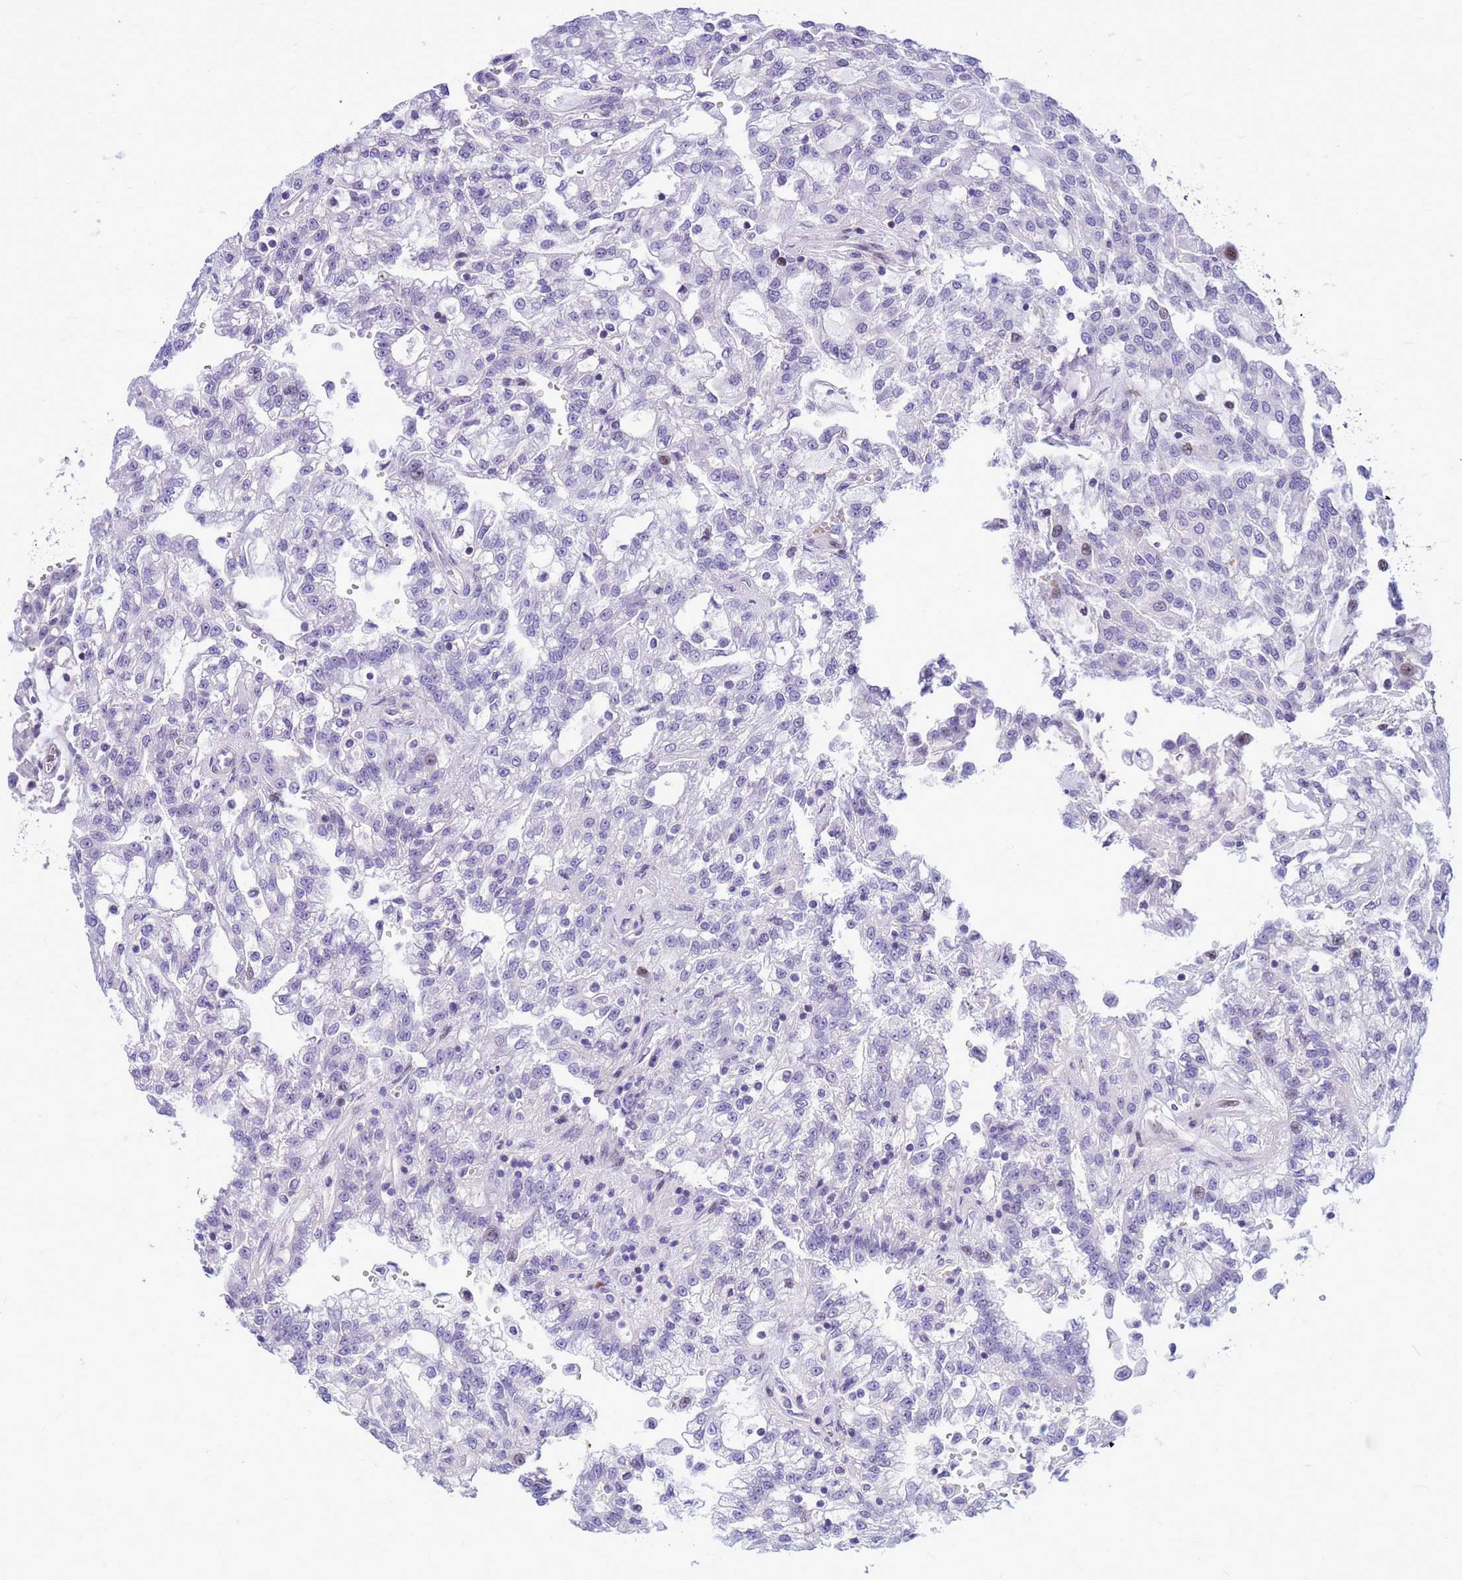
{"staining": {"intensity": "negative", "quantity": "none", "location": "none"}, "tissue": "renal cancer", "cell_type": "Tumor cells", "image_type": "cancer", "snomed": [{"axis": "morphology", "description": "Adenocarcinoma, NOS"}, {"axis": "topography", "description": "Kidney"}], "caption": "Photomicrograph shows no significant protein expression in tumor cells of renal adenocarcinoma.", "gene": "ADAMTS7", "patient": {"sex": "male", "age": 63}}